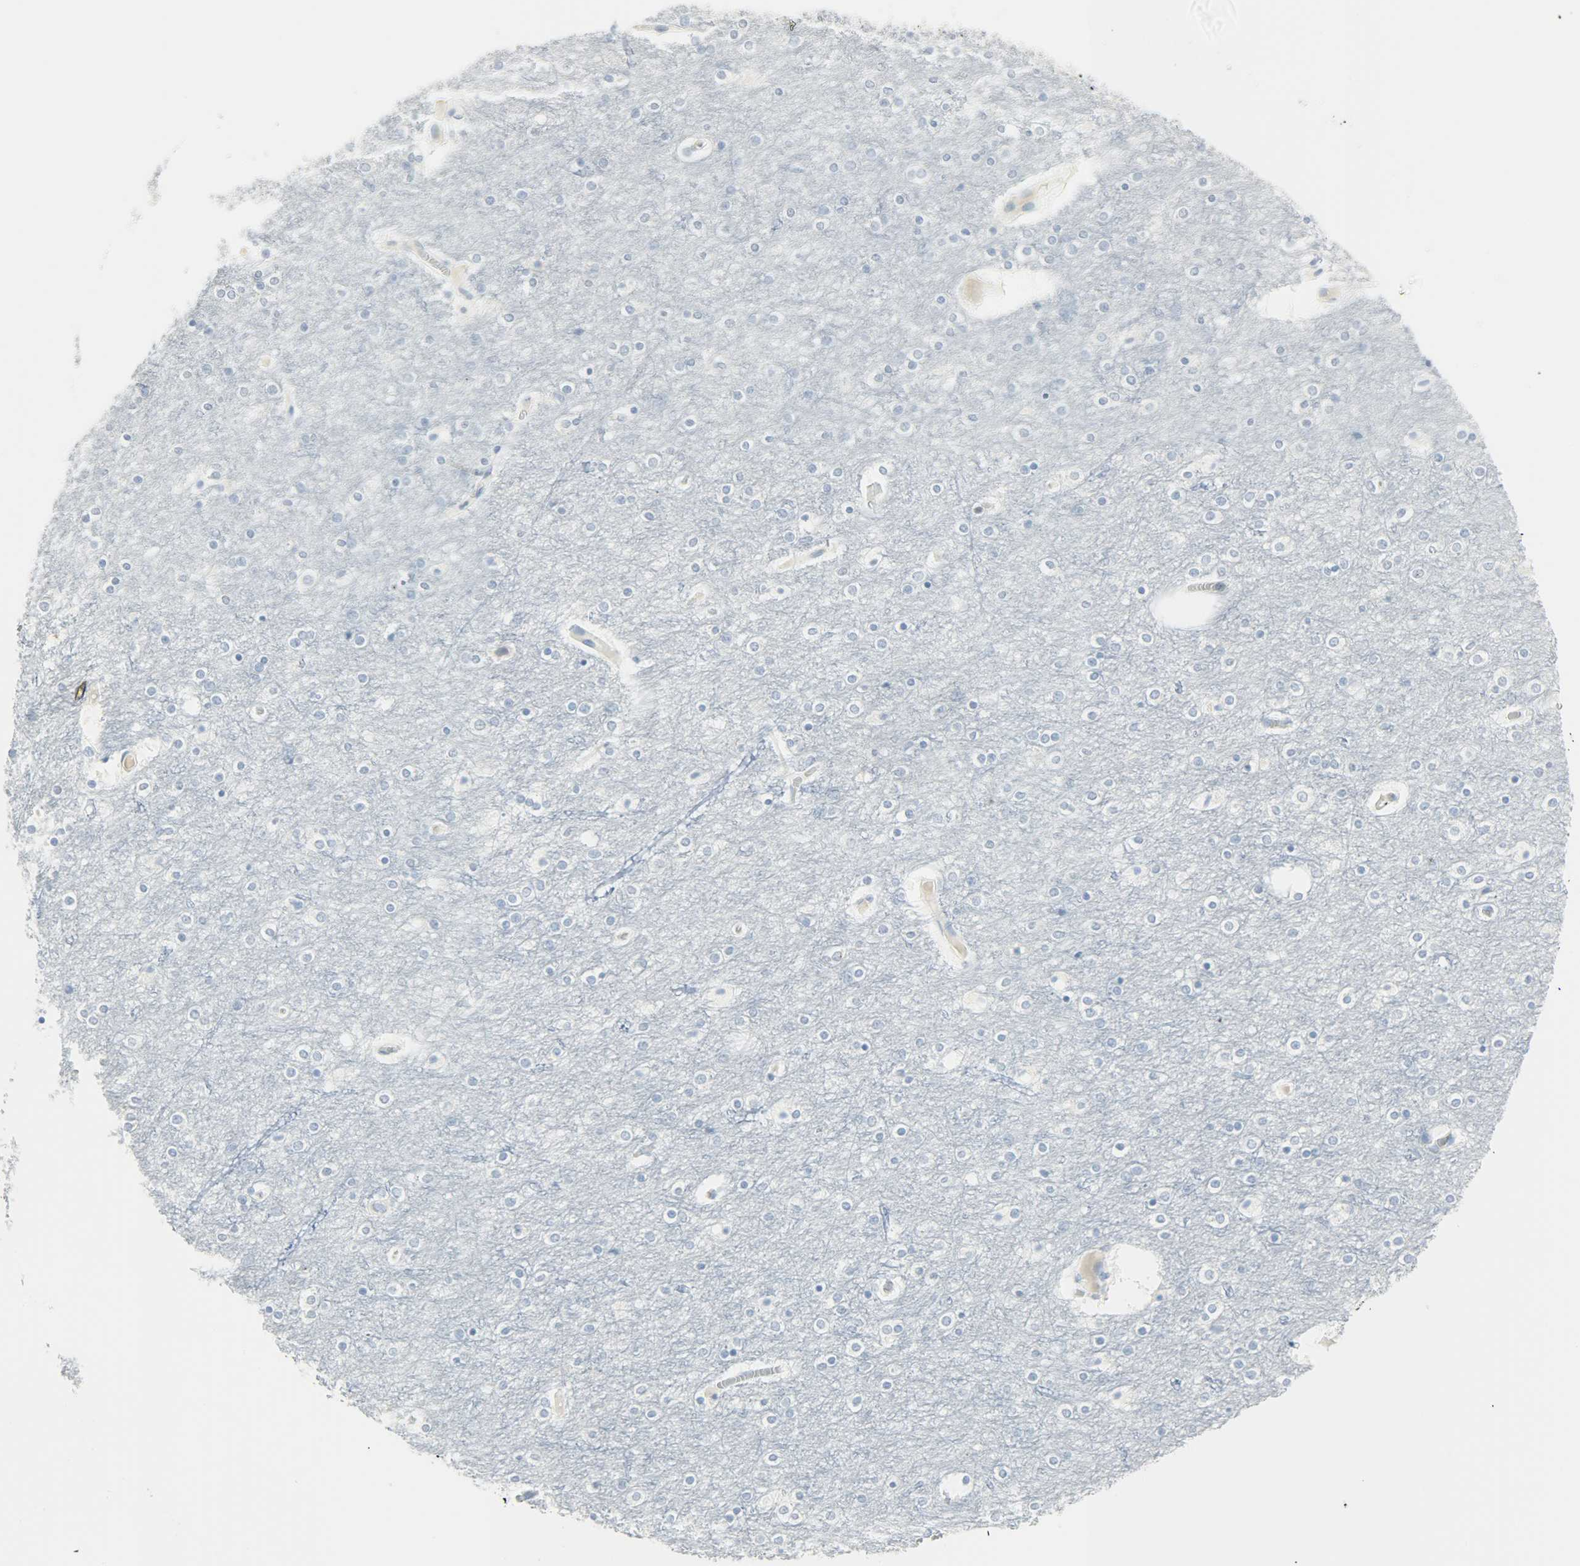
{"staining": {"intensity": "negative", "quantity": "none", "location": "none"}, "tissue": "cerebral cortex", "cell_type": "Endothelial cells", "image_type": "normal", "snomed": [{"axis": "morphology", "description": "Normal tissue, NOS"}, {"axis": "topography", "description": "Cerebral cortex"}], "caption": "Immunohistochemistry (IHC) histopathology image of normal cerebral cortex: human cerebral cortex stained with DAB shows no significant protein expression in endothelial cells. The staining was performed using DAB to visualize the protein expression in brown, while the nuclei were stained in blue with hematoxylin (Magnification: 20x).", "gene": "PTPN6", "patient": {"sex": "female", "age": 54}}